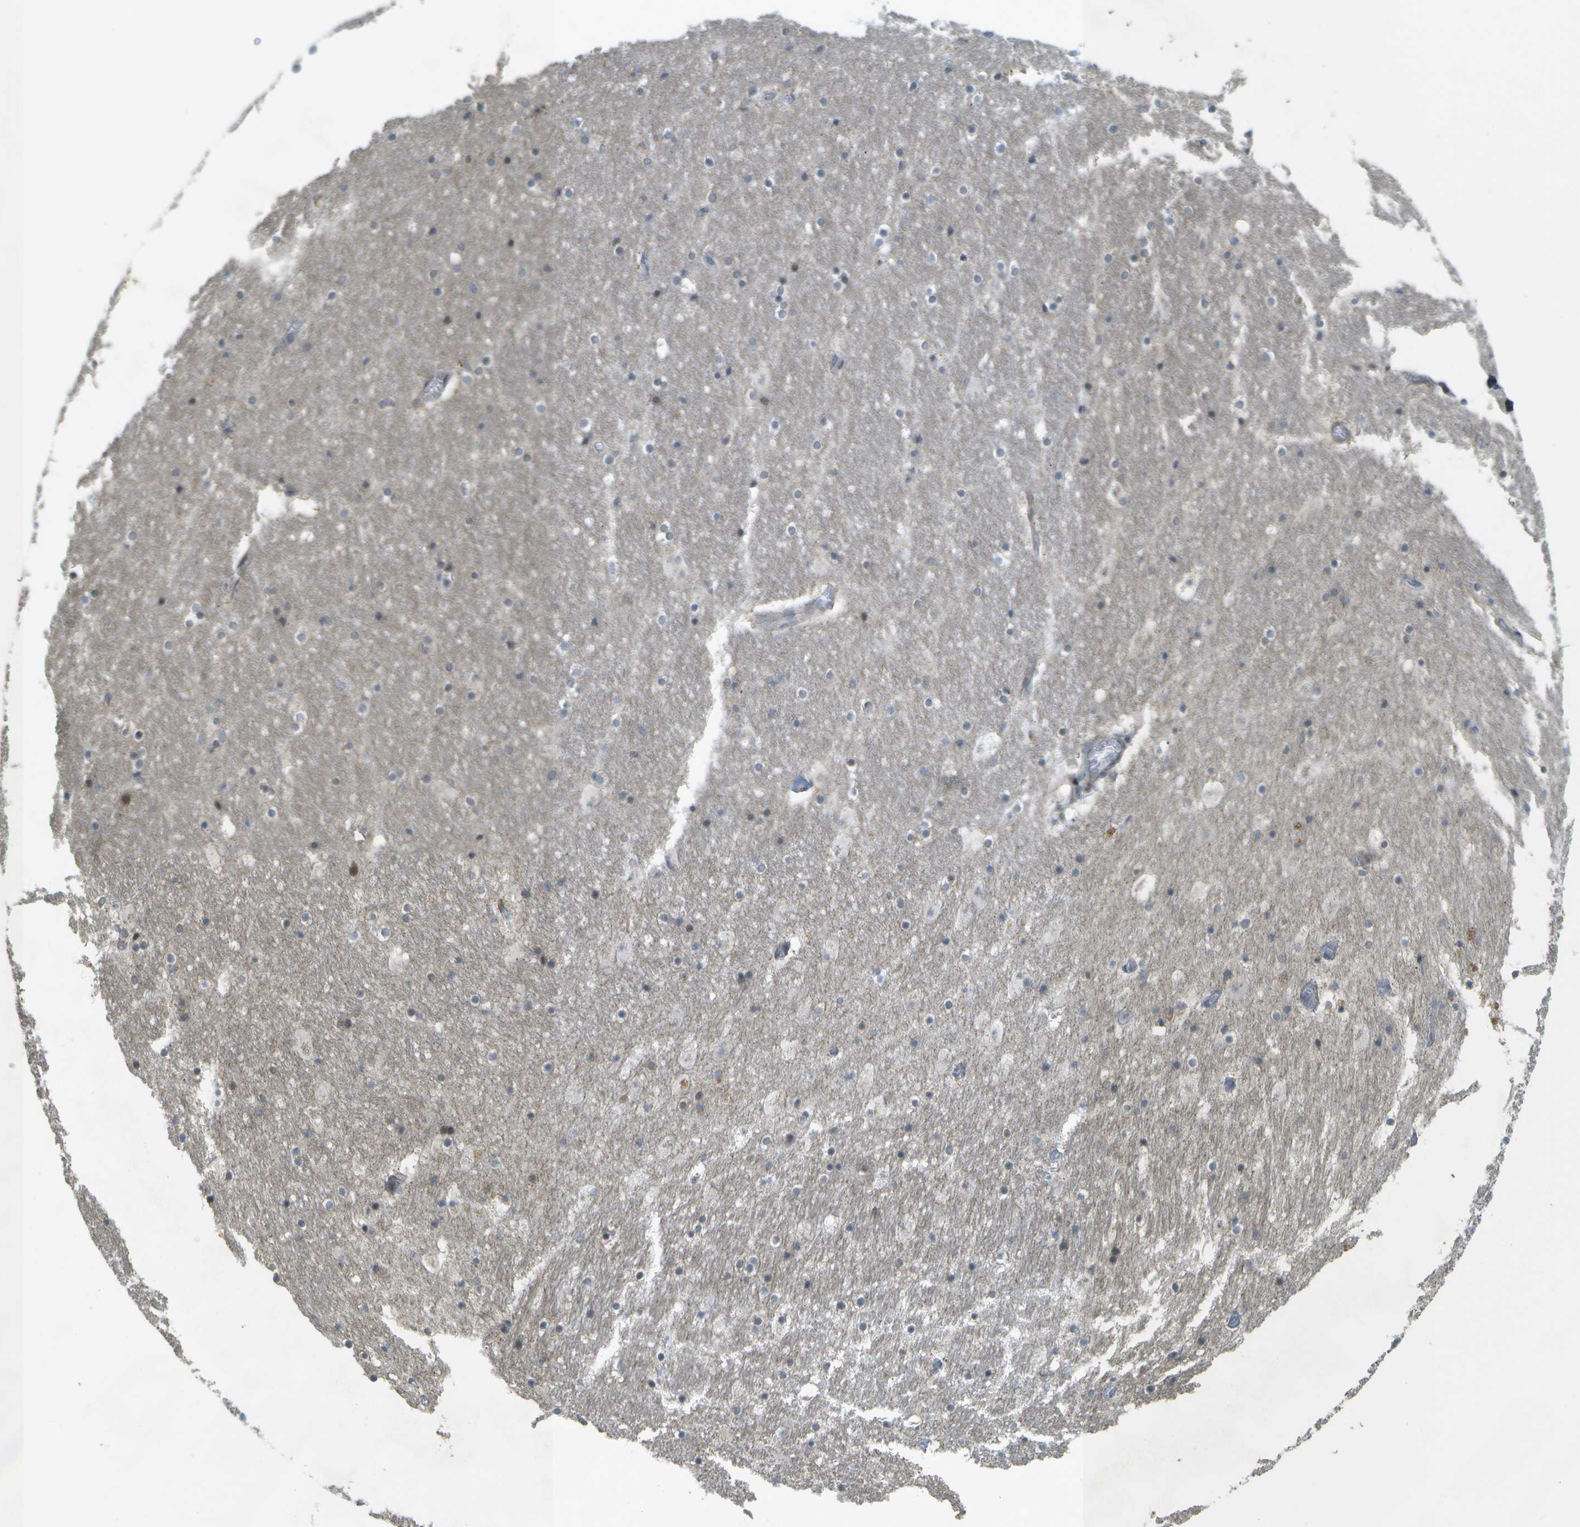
{"staining": {"intensity": "negative", "quantity": "none", "location": "none"}, "tissue": "hippocampus", "cell_type": "Glial cells", "image_type": "normal", "snomed": [{"axis": "morphology", "description": "Normal tissue, NOS"}, {"axis": "topography", "description": "Hippocampus"}], "caption": "The photomicrograph shows no significant positivity in glial cells of hippocampus. (IHC, brightfield microscopy, high magnification).", "gene": "WNK2", "patient": {"sex": "male", "age": 45}}